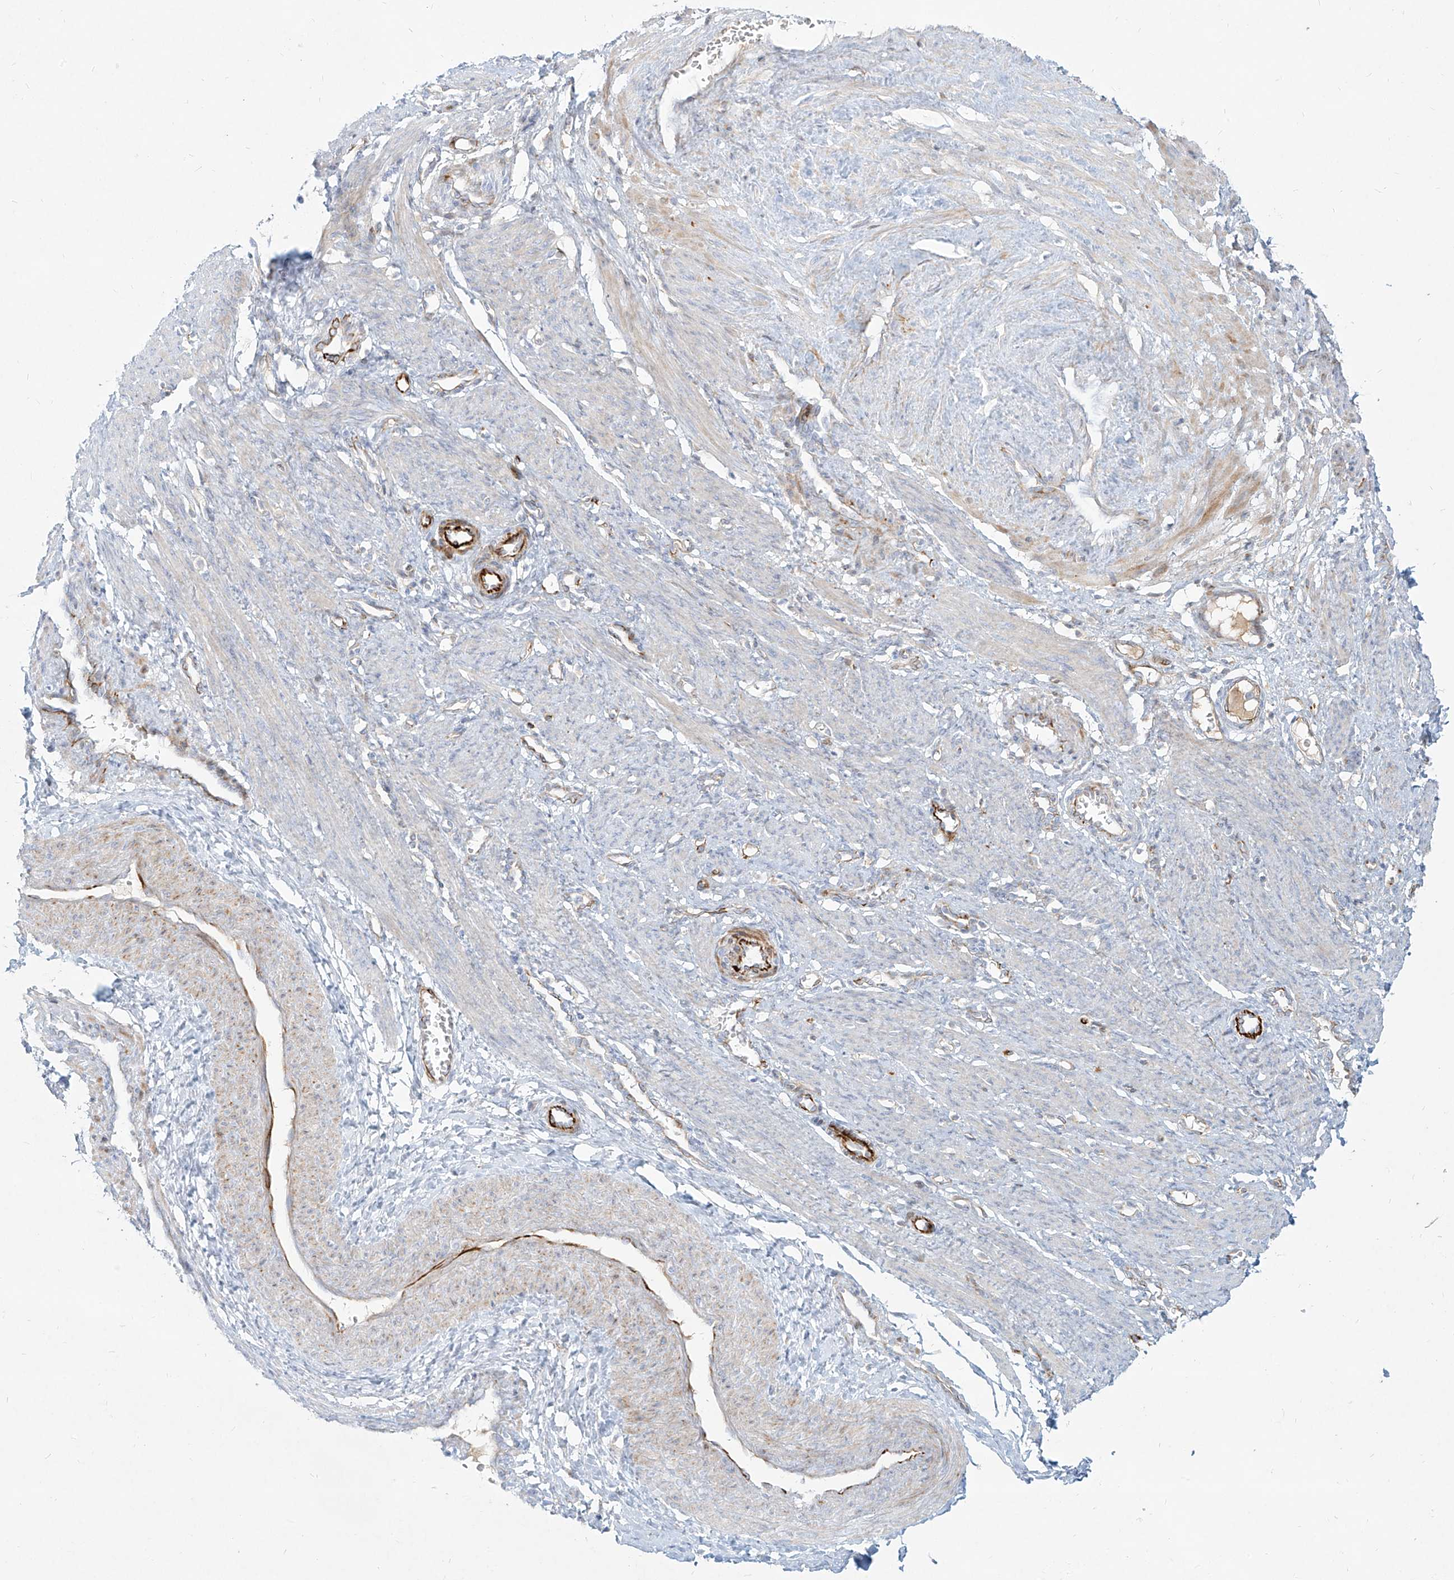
{"staining": {"intensity": "negative", "quantity": "none", "location": "none"}, "tissue": "smooth muscle", "cell_type": "Smooth muscle cells", "image_type": "normal", "snomed": [{"axis": "morphology", "description": "Normal tissue, NOS"}, {"axis": "topography", "description": "Endometrium"}], "caption": "Smooth muscle cells are negative for protein expression in normal human smooth muscle. (DAB immunohistochemistry (IHC), high magnification).", "gene": "MTX2", "patient": {"sex": "female", "age": 33}}